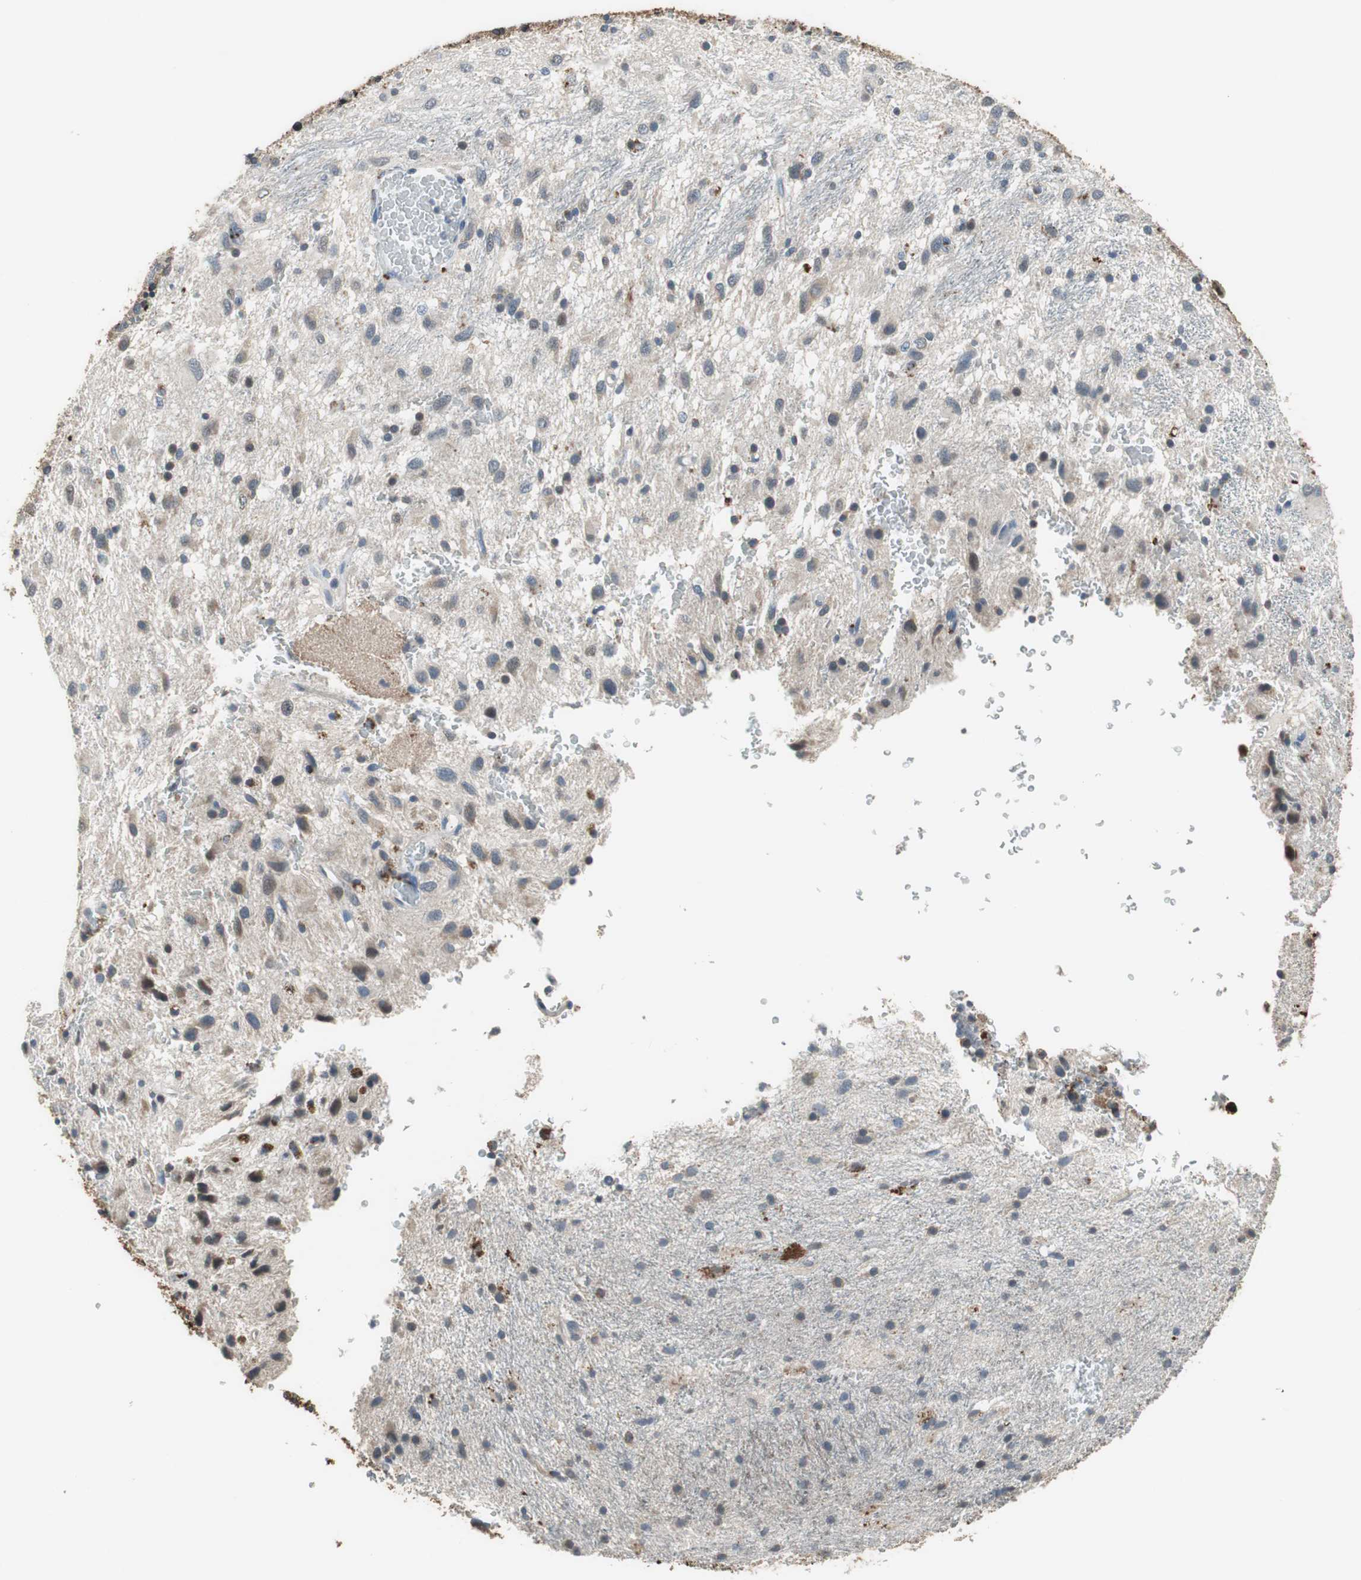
{"staining": {"intensity": "weak", "quantity": "<25%", "location": "cytoplasmic/membranous"}, "tissue": "glioma", "cell_type": "Tumor cells", "image_type": "cancer", "snomed": [{"axis": "morphology", "description": "Glioma, malignant, Low grade"}, {"axis": "topography", "description": "Brain"}], "caption": "Glioma was stained to show a protein in brown. There is no significant expression in tumor cells.", "gene": "PI4KB", "patient": {"sex": "male", "age": 77}}